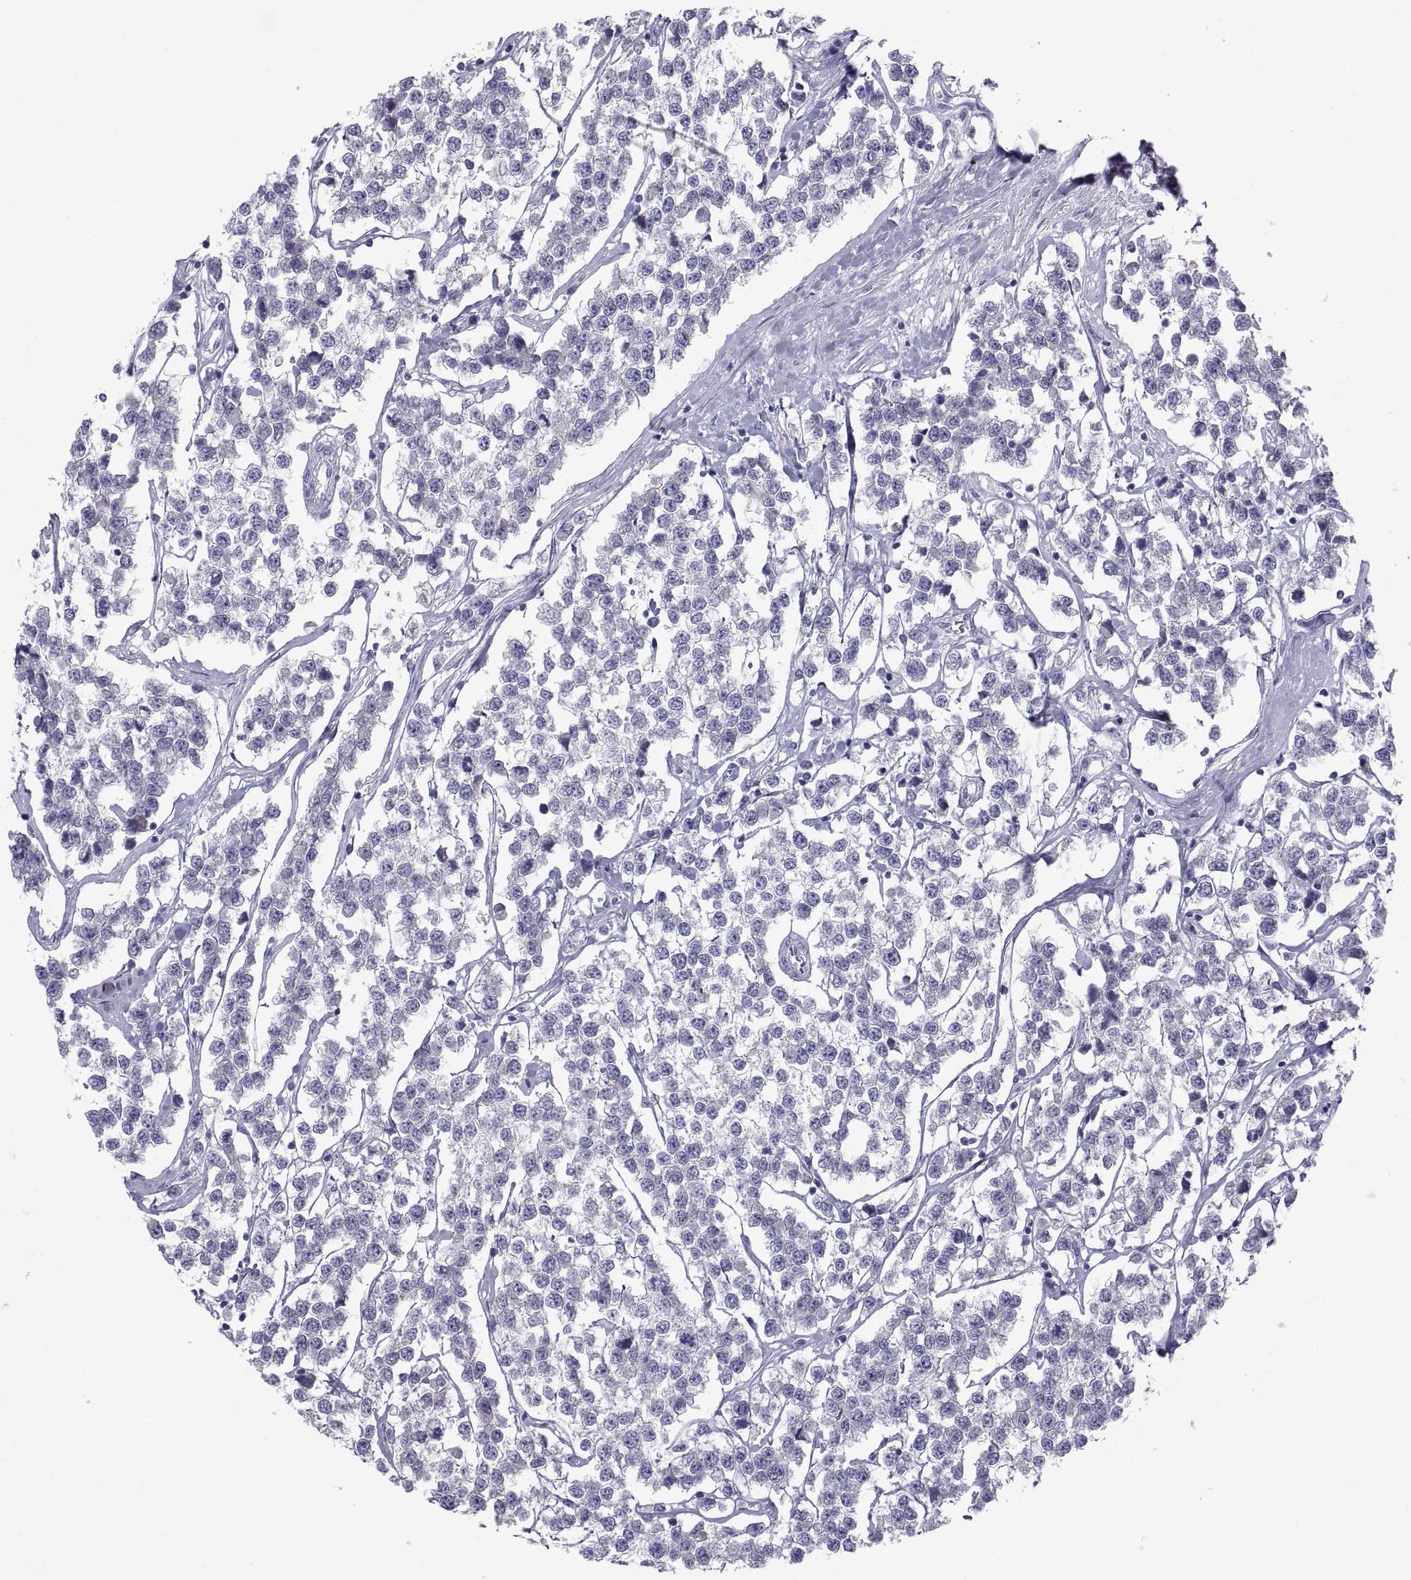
{"staining": {"intensity": "negative", "quantity": "none", "location": "none"}, "tissue": "testis cancer", "cell_type": "Tumor cells", "image_type": "cancer", "snomed": [{"axis": "morphology", "description": "Seminoma, NOS"}, {"axis": "topography", "description": "Testis"}], "caption": "DAB immunohistochemical staining of testis cancer displays no significant expression in tumor cells.", "gene": "NPTX2", "patient": {"sex": "male", "age": 59}}